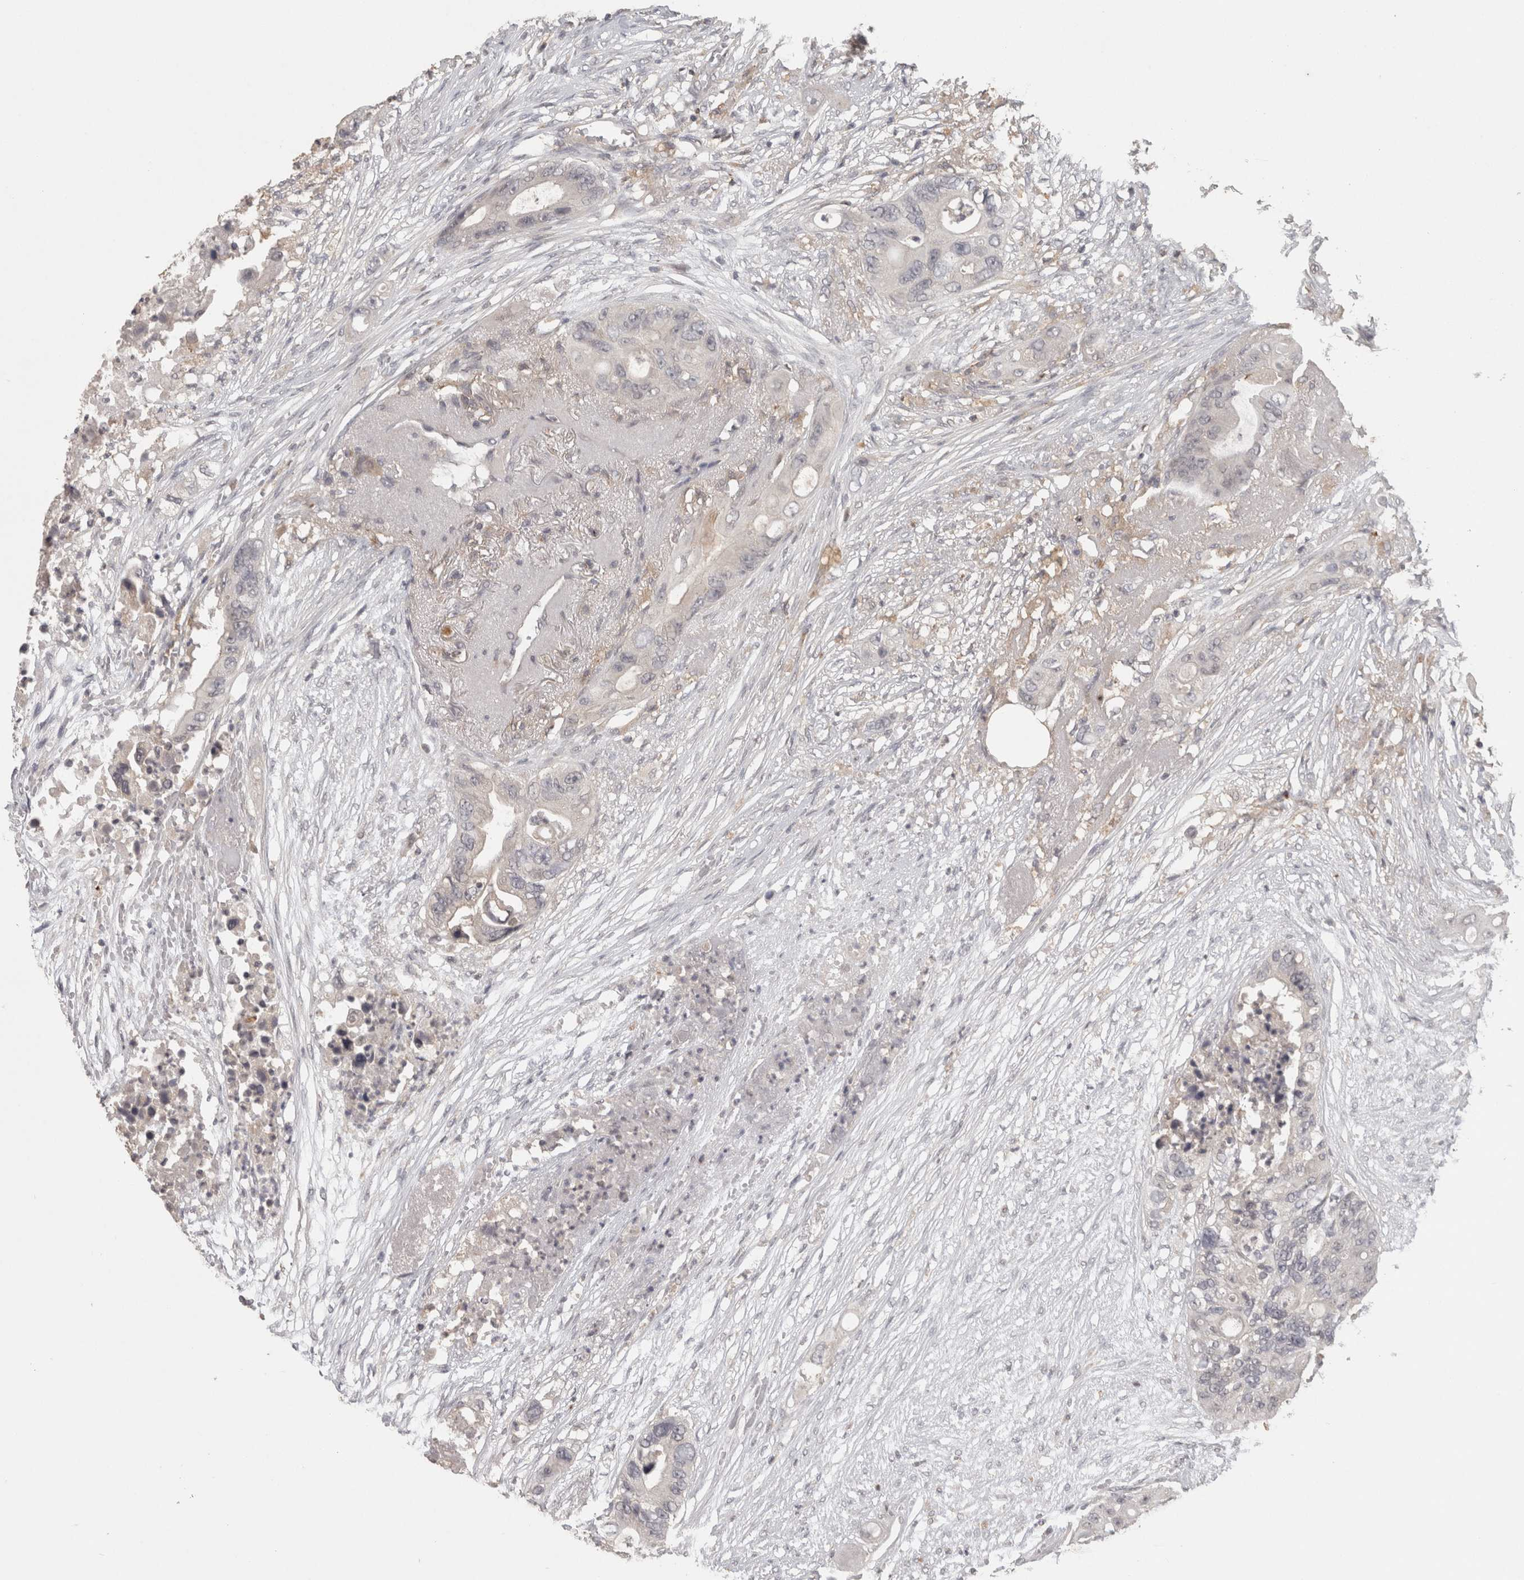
{"staining": {"intensity": "negative", "quantity": "none", "location": "none"}, "tissue": "colorectal cancer", "cell_type": "Tumor cells", "image_type": "cancer", "snomed": [{"axis": "morphology", "description": "Adenocarcinoma, NOS"}, {"axis": "topography", "description": "Colon"}], "caption": "Immunohistochemistry (IHC) photomicrograph of neoplastic tissue: human colorectal adenocarcinoma stained with DAB demonstrates no significant protein staining in tumor cells.", "gene": "HAVCR2", "patient": {"sex": "female", "age": 57}}